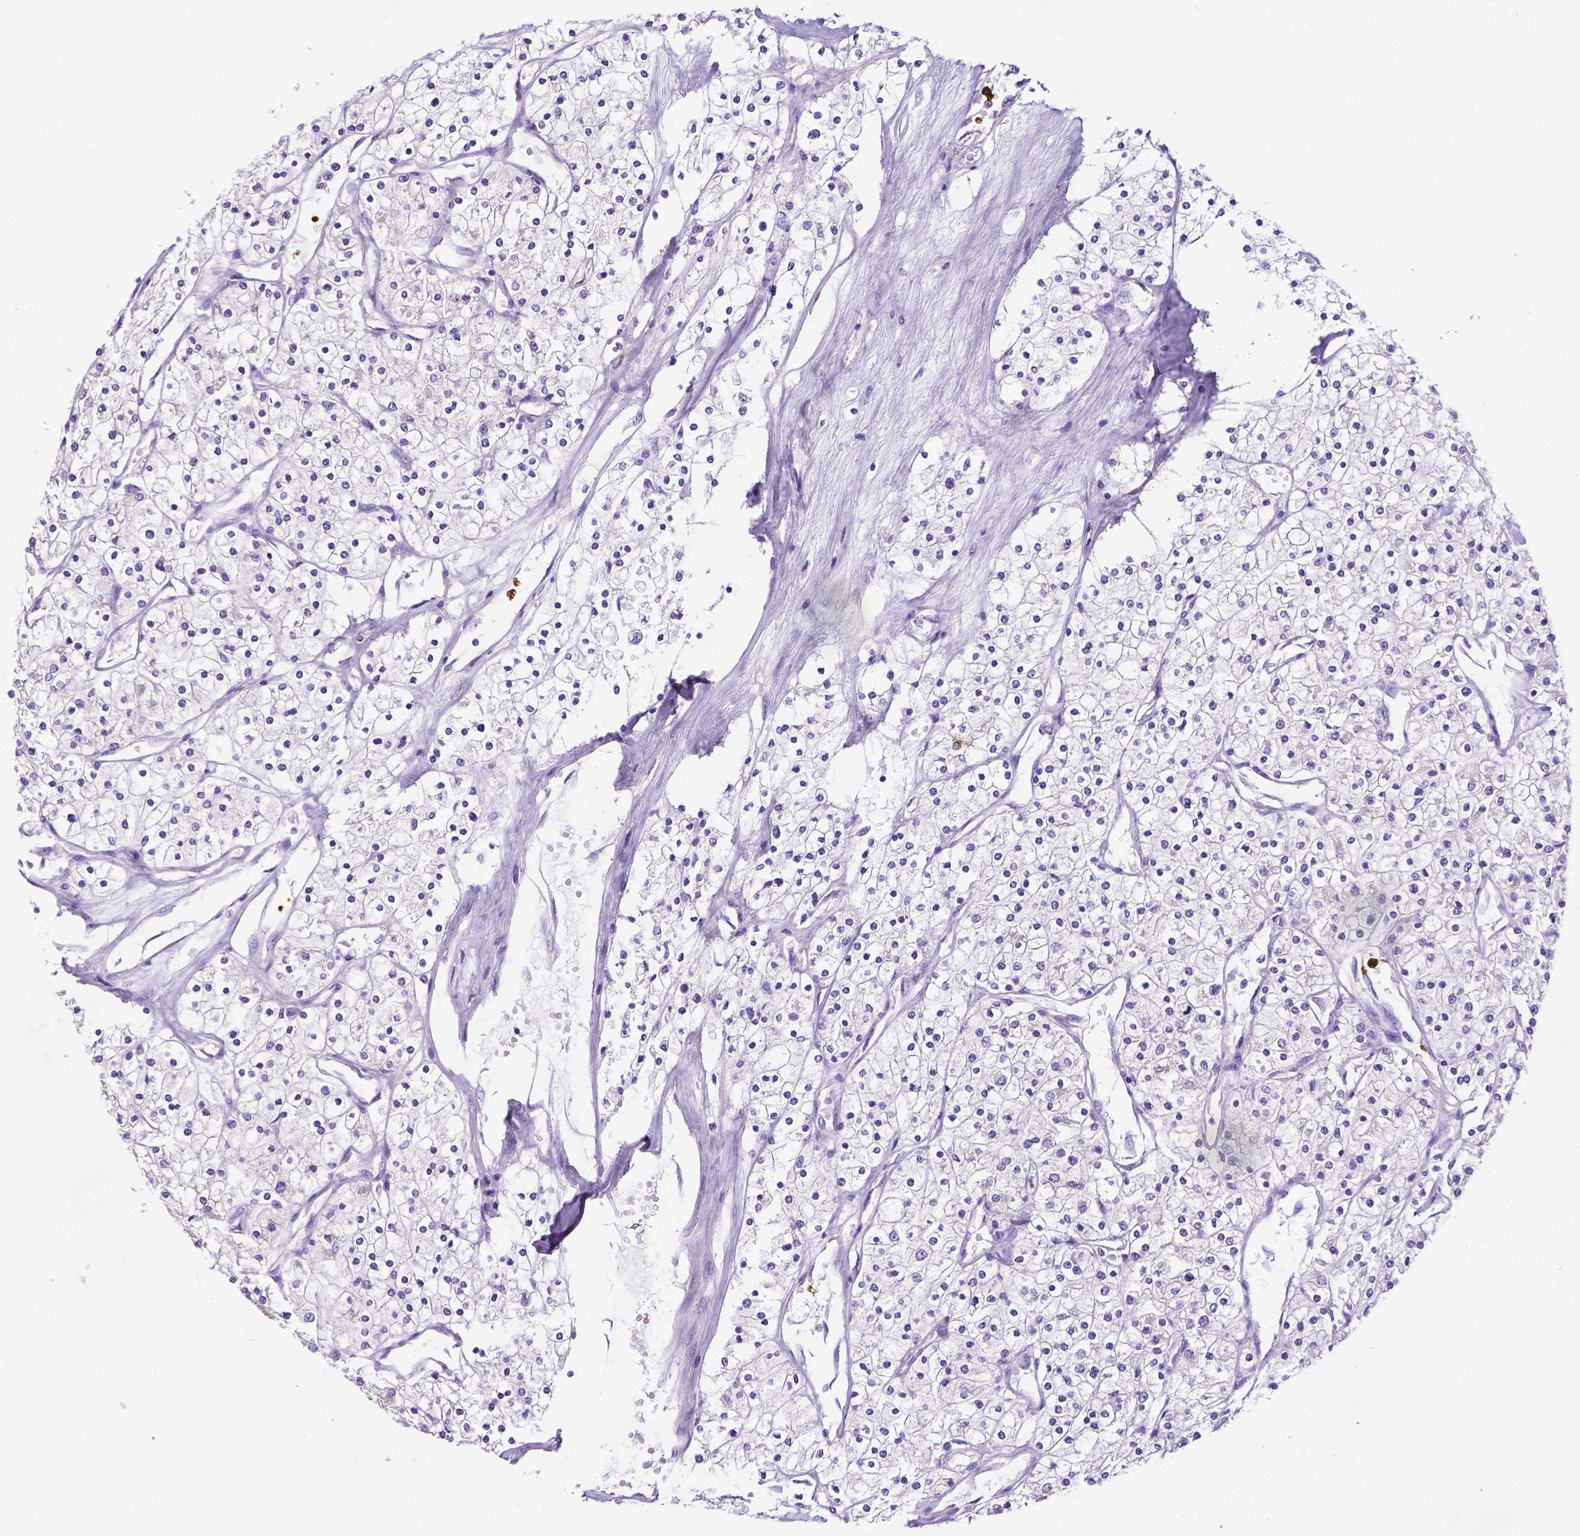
{"staining": {"intensity": "negative", "quantity": "none", "location": "none"}, "tissue": "renal cancer", "cell_type": "Tumor cells", "image_type": "cancer", "snomed": [{"axis": "morphology", "description": "Adenocarcinoma, NOS"}, {"axis": "topography", "description": "Kidney"}], "caption": "Immunohistochemistry (IHC) photomicrograph of neoplastic tissue: adenocarcinoma (renal) stained with DAB demonstrates no significant protein staining in tumor cells. (Immunohistochemistry, brightfield microscopy, high magnification).", "gene": "MMP9", "patient": {"sex": "male", "age": 80}}